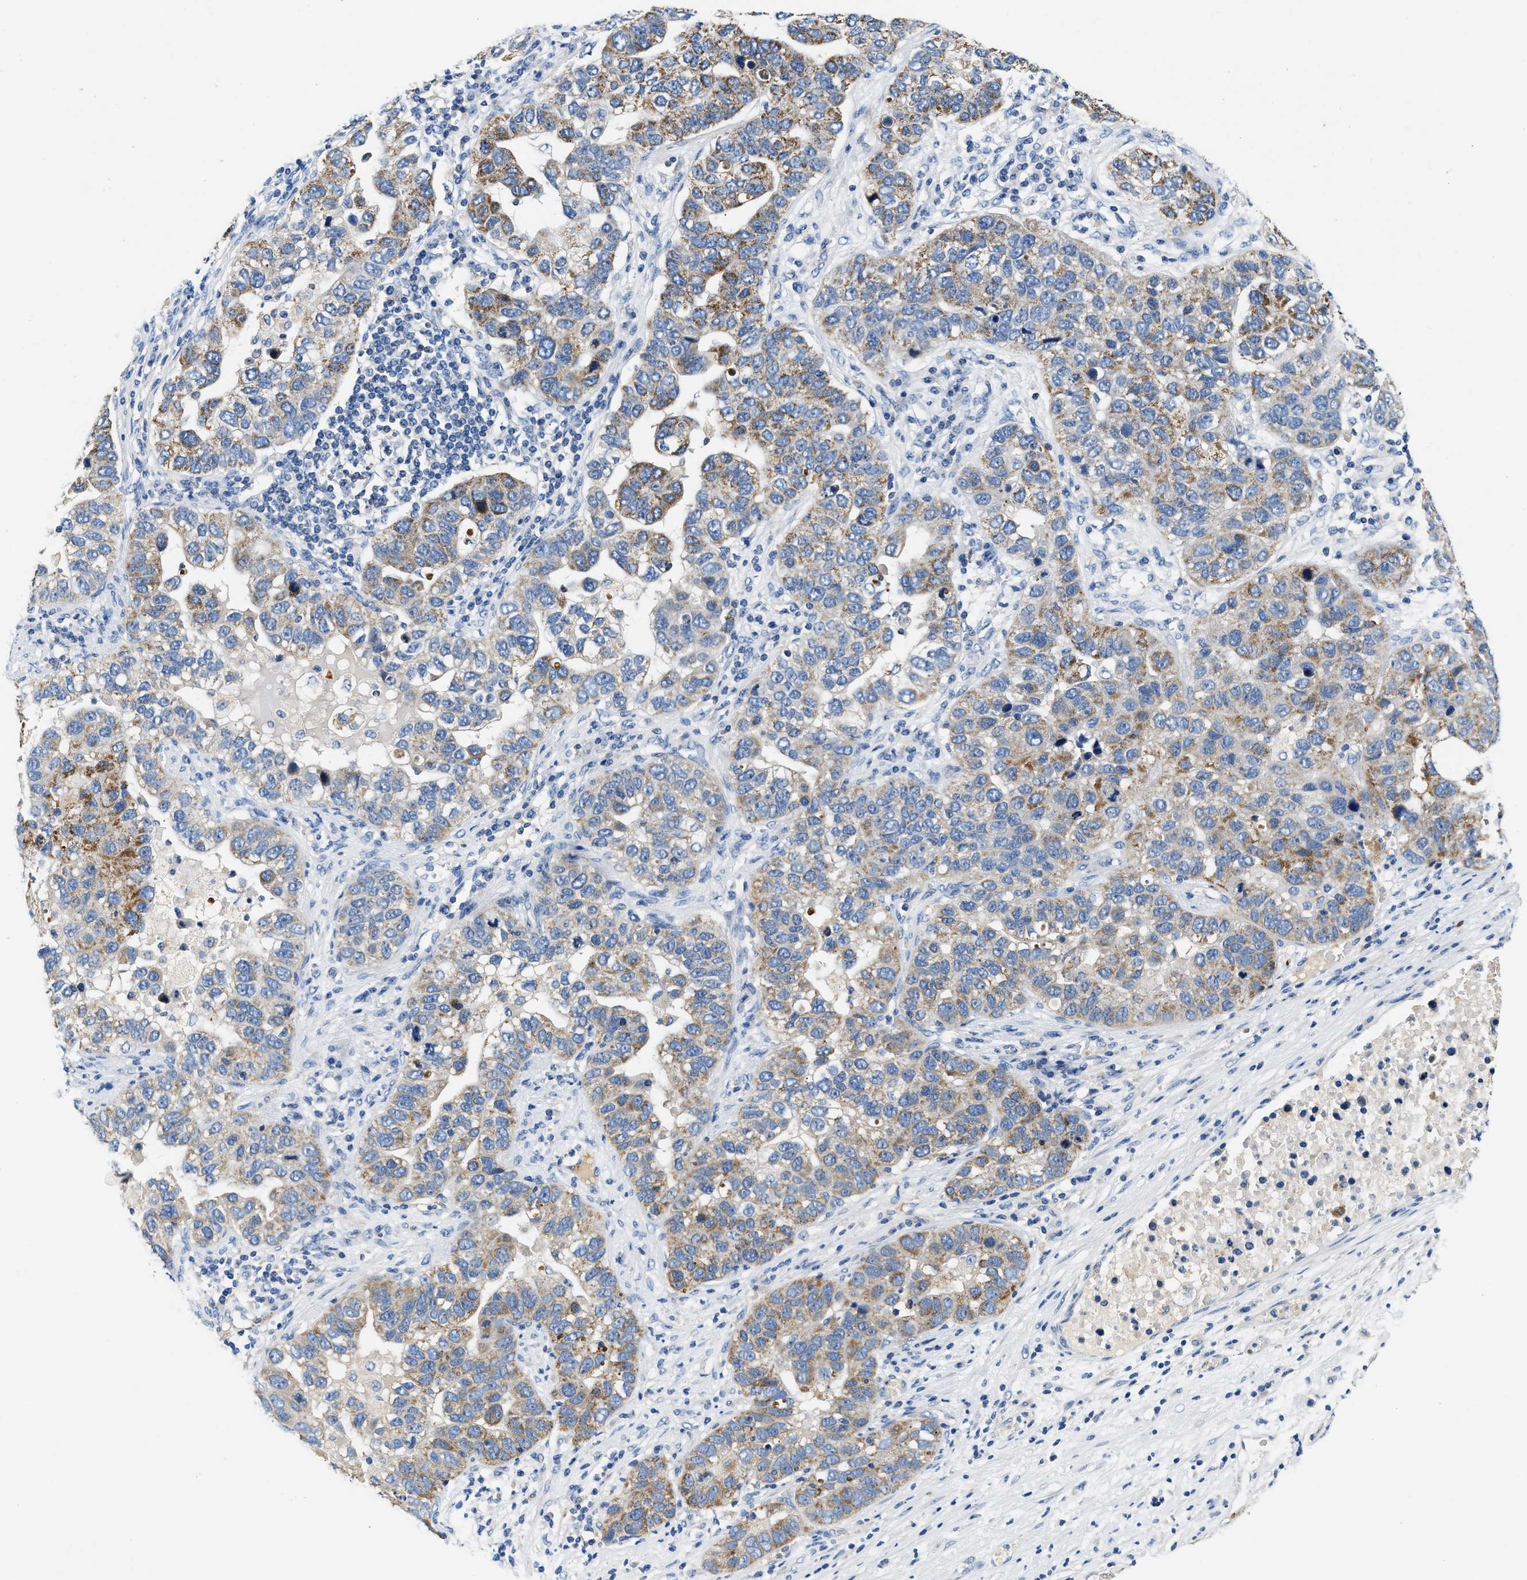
{"staining": {"intensity": "weak", "quantity": ">75%", "location": "cytoplasmic/membranous"}, "tissue": "pancreatic cancer", "cell_type": "Tumor cells", "image_type": "cancer", "snomed": [{"axis": "morphology", "description": "Adenocarcinoma, NOS"}, {"axis": "topography", "description": "Pancreas"}], "caption": "The photomicrograph demonstrates staining of pancreatic cancer, revealing weak cytoplasmic/membranous protein staining (brown color) within tumor cells.", "gene": "TUT7", "patient": {"sex": "female", "age": 61}}